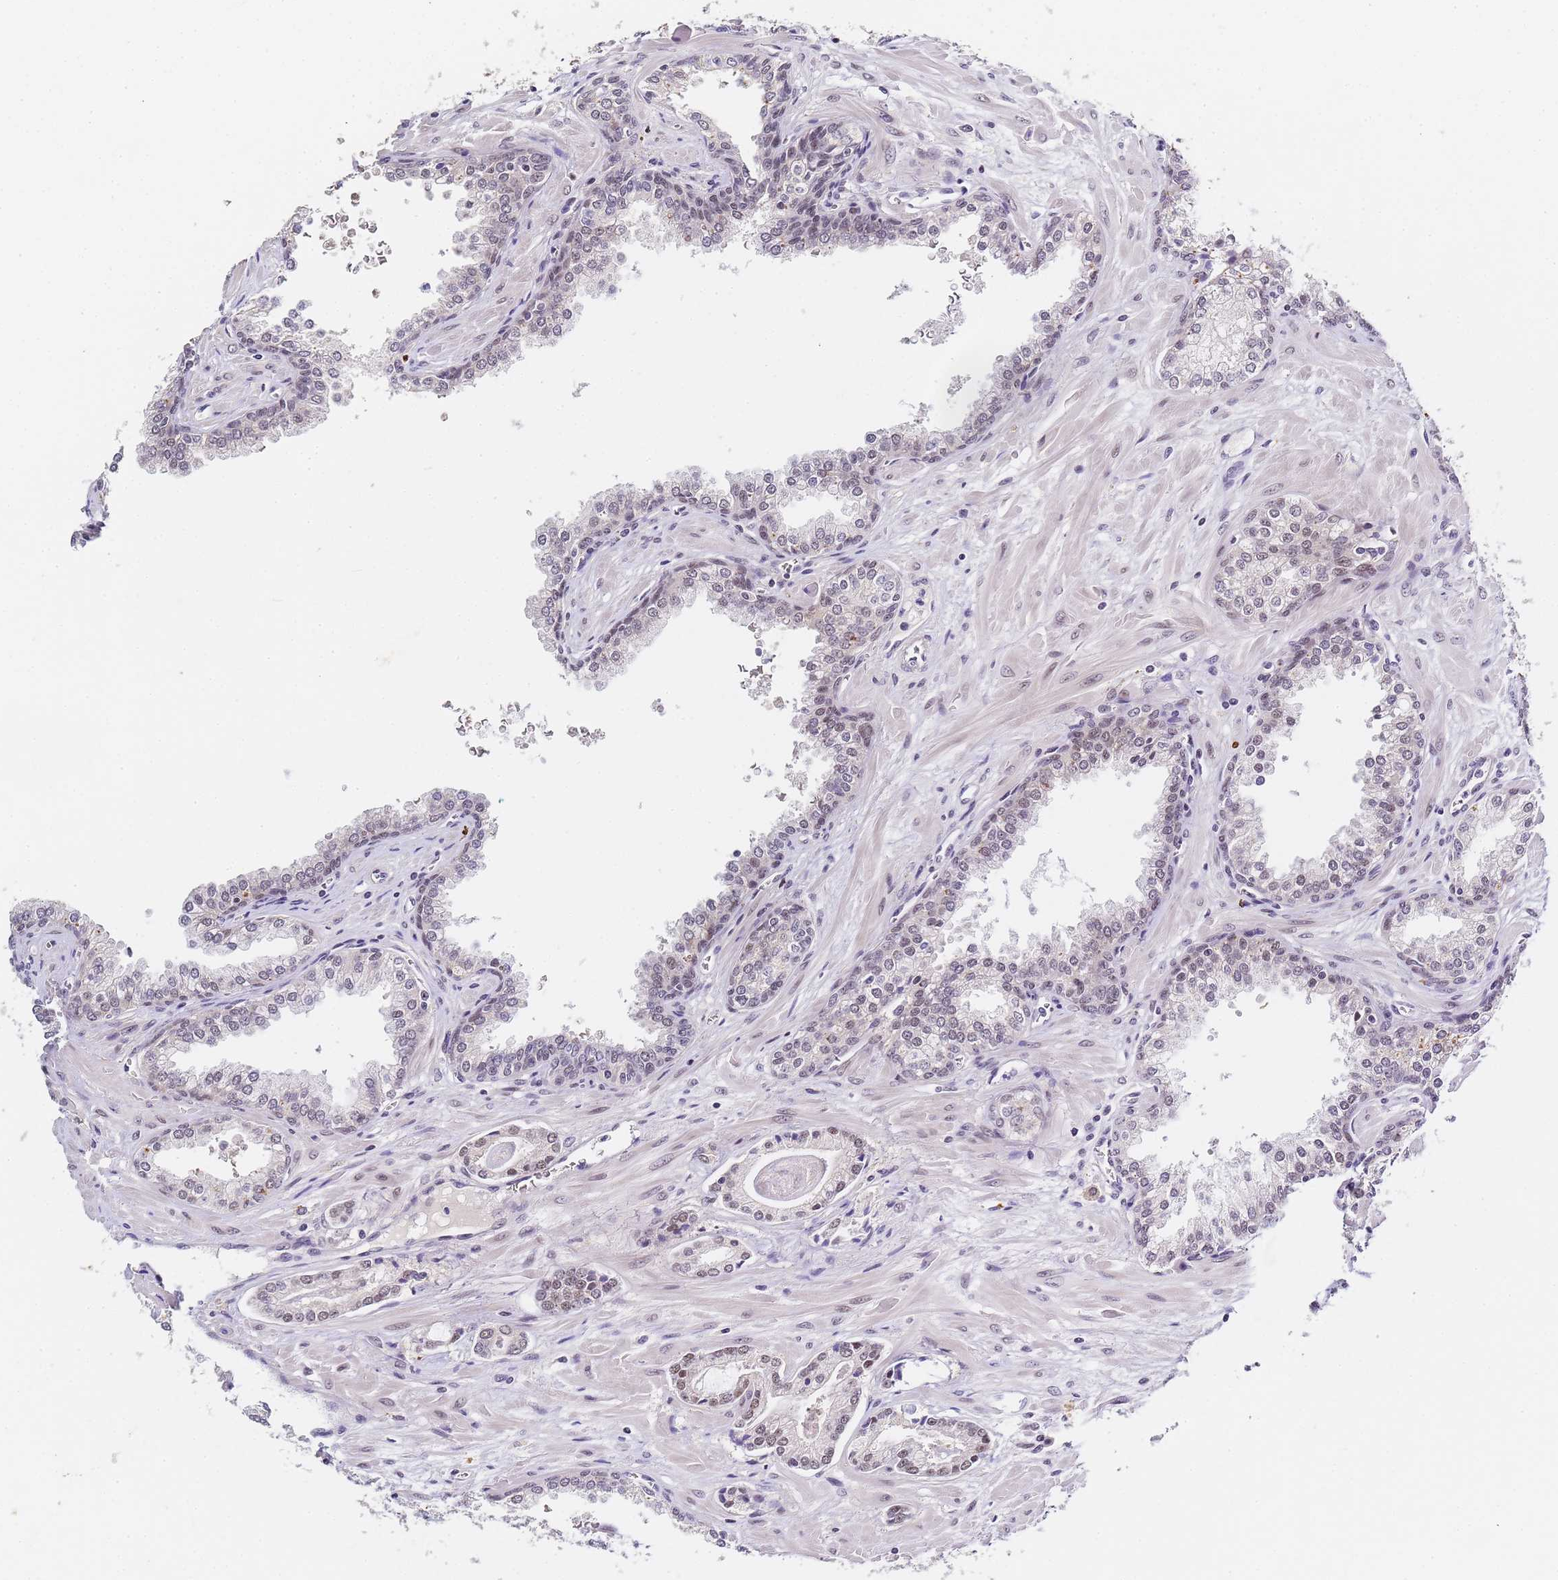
{"staining": {"intensity": "weak", "quantity": "<25%", "location": "nuclear"}, "tissue": "prostate cancer", "cell_type": "Tumor cells", "image_type": "cancer", "snomed": [{"axis": "morphology", "description": "Adenocarcinoma, Low grade"}, {"axis": "topography", "description": "Prostate"}], "caption": "The histopathology image reveals no significant positivity in tumor cells of prostate adenocarcinoma (low-grade). (Stains: DAB immunohistochemistry with hematoxylin counter stain, Microscopy: brightfield microscopy at high magnification).", "gene": "FNBP4", "patient": {"sex": "male", "age": 67}}